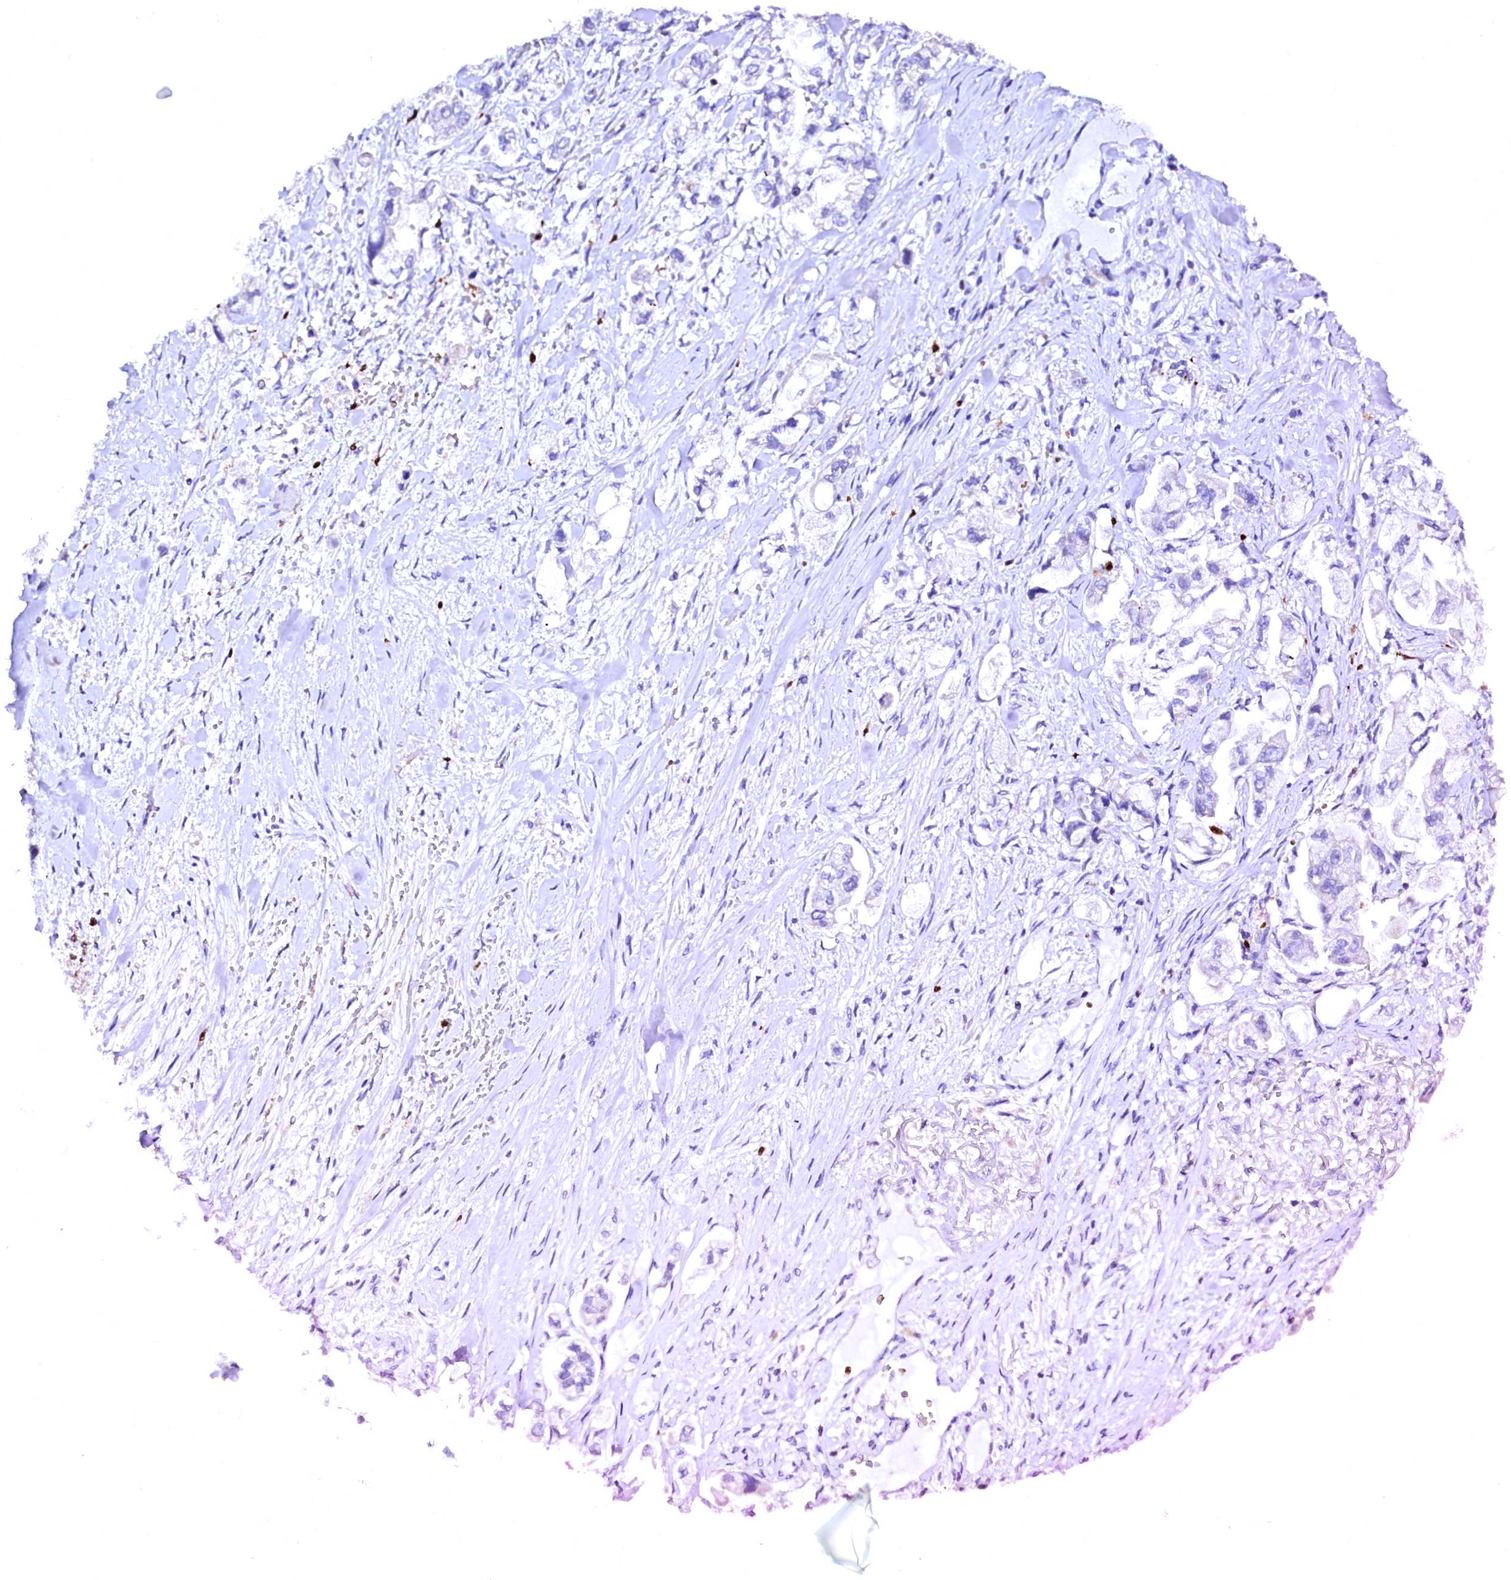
{"staining": {"intensity": "negative", "quantity": "none", "location": "none"}, "tissue": "stomach cancer", "cell_type": "Tumor cells", "image_type": "cancer", "snomed": [{"axis": "morphology", "description": "Adenocarcinoma, NOS"}, {"axis": "topography", "description": "Stomach"}], "caption": "This is an immunohistochemistry (IHC) histopathology image of stomach cancer (adenocarcinoma). There is no positivity in tumor cells.", "gene": "RAB27A", "patient": {"sex": "male", "age": 62}}